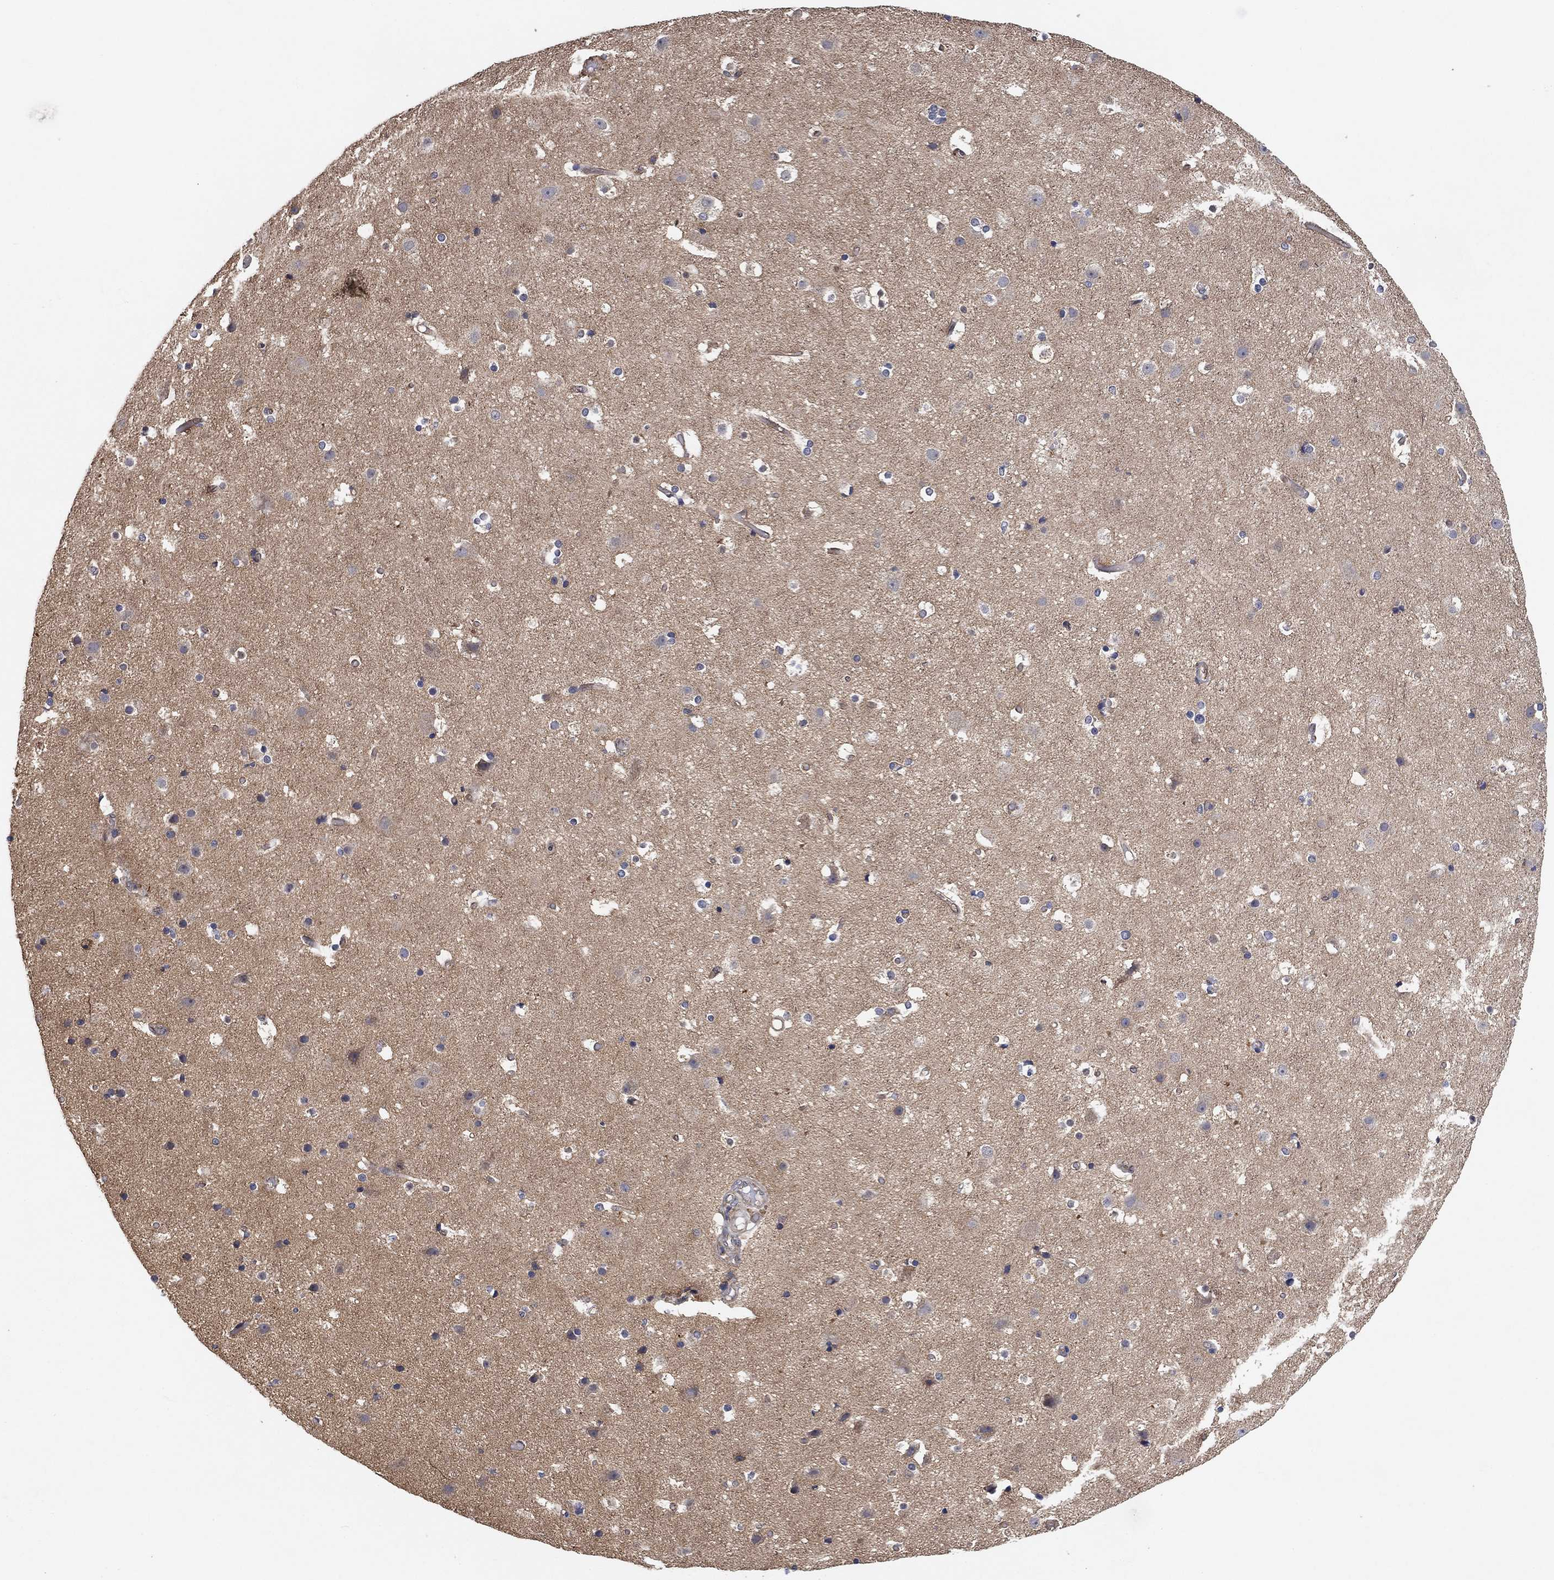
{"staining": {"intensity": "negative", "quantity": "none", "location": "none"}, "tissue": "cerebral cortex", "cell_type": "Endothelial cells", "image_type": "normal", "snomed": [{"axis": "morphology", "description": "Normal tissue, NOS"}, {"axis": "topography", "description": "Cerebral cortex"}], "caption": "This micrograph is of unremarkable cerebral cortex stained with immunohistochemistry to label a protein in brown with the nuclei are counter-stained blue. There is no staining in endothelial cells.", "gene": "MCUR1", "patient": {"sex": "female", "age": 52}}